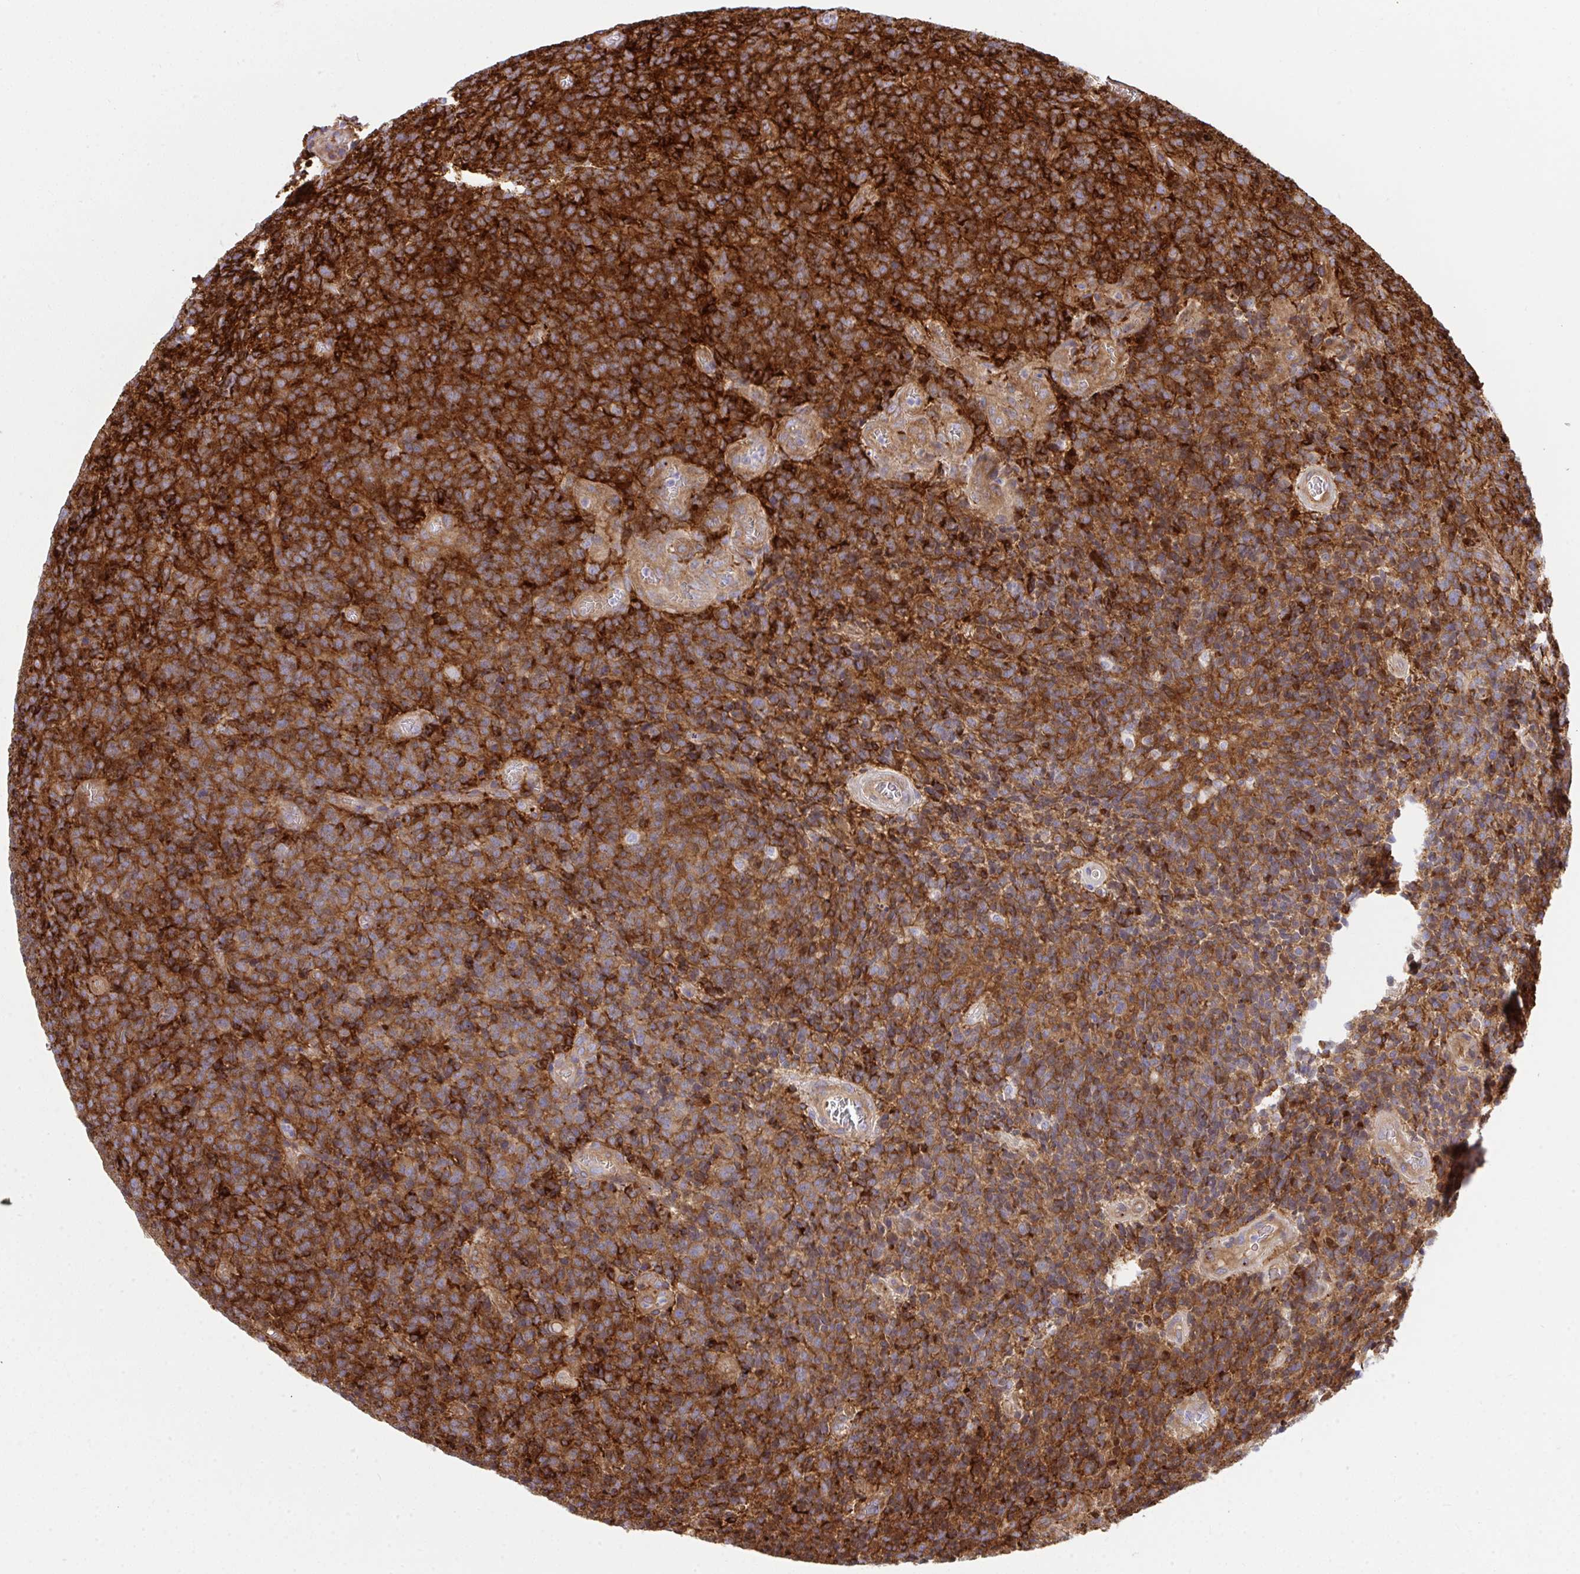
{"staining": {"intensity": "strong", "quantity": ">75%", "location": "cytoplasmic/membranous"}, "tissue": "glioma", "cell_type": "Tumor cells", "image_type": "cancer", "snomed": [{"axis": "morphology", "description": "Glioma, malignant, High grade"}, {"axis": "topography", "description": "Brain"}], "caption": "This photomicrograph reveals malignant high-grade glioma stained with IHC to label a protein in brown. The cytoplasmic/membranous of tumor cells show strong positivity for the protein. Nuclei are counter-stained blue.", "gene": "GAB1", "patient": {"sex": "male", "age": 76}}